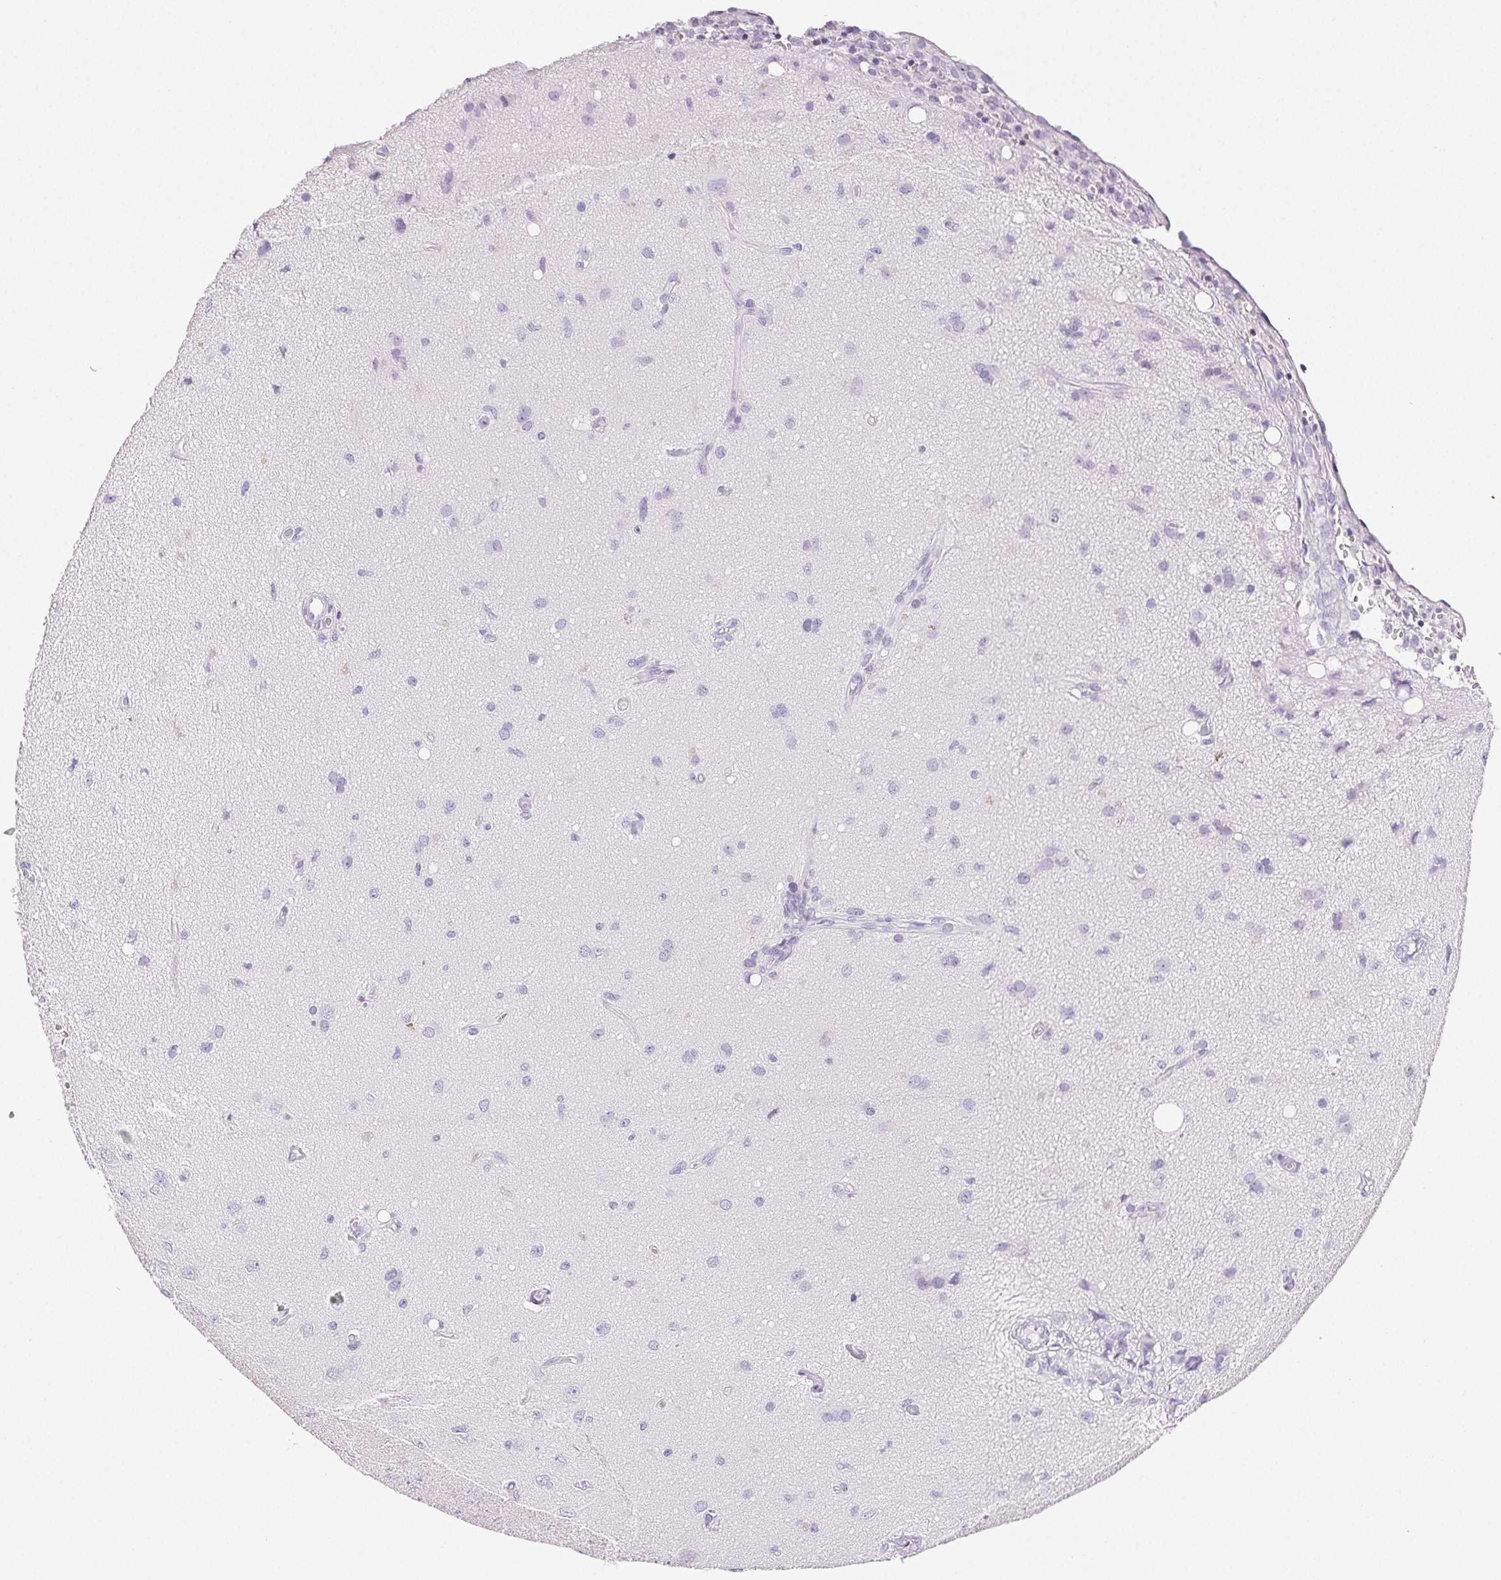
{"staining": {"intensity": "negative", "quantity": "none", "location": "none"}, "tissue": "glioma", "cell_type": "Tumor cells", "image_type": "cancer", "snomed": [{"axis": "morphology", "description": "Glioma, malignant, High grade"}, {"axis": "topography", "description": "Brain"}], "caption": "This image is of malignant high-grade glioma stained with IHC to label a protein in brown with the nuclei are counter-stained blue. There is no staining in tumor cells.", "gene": "BEND2", "patient": {"sex": "male", "age": 67}}